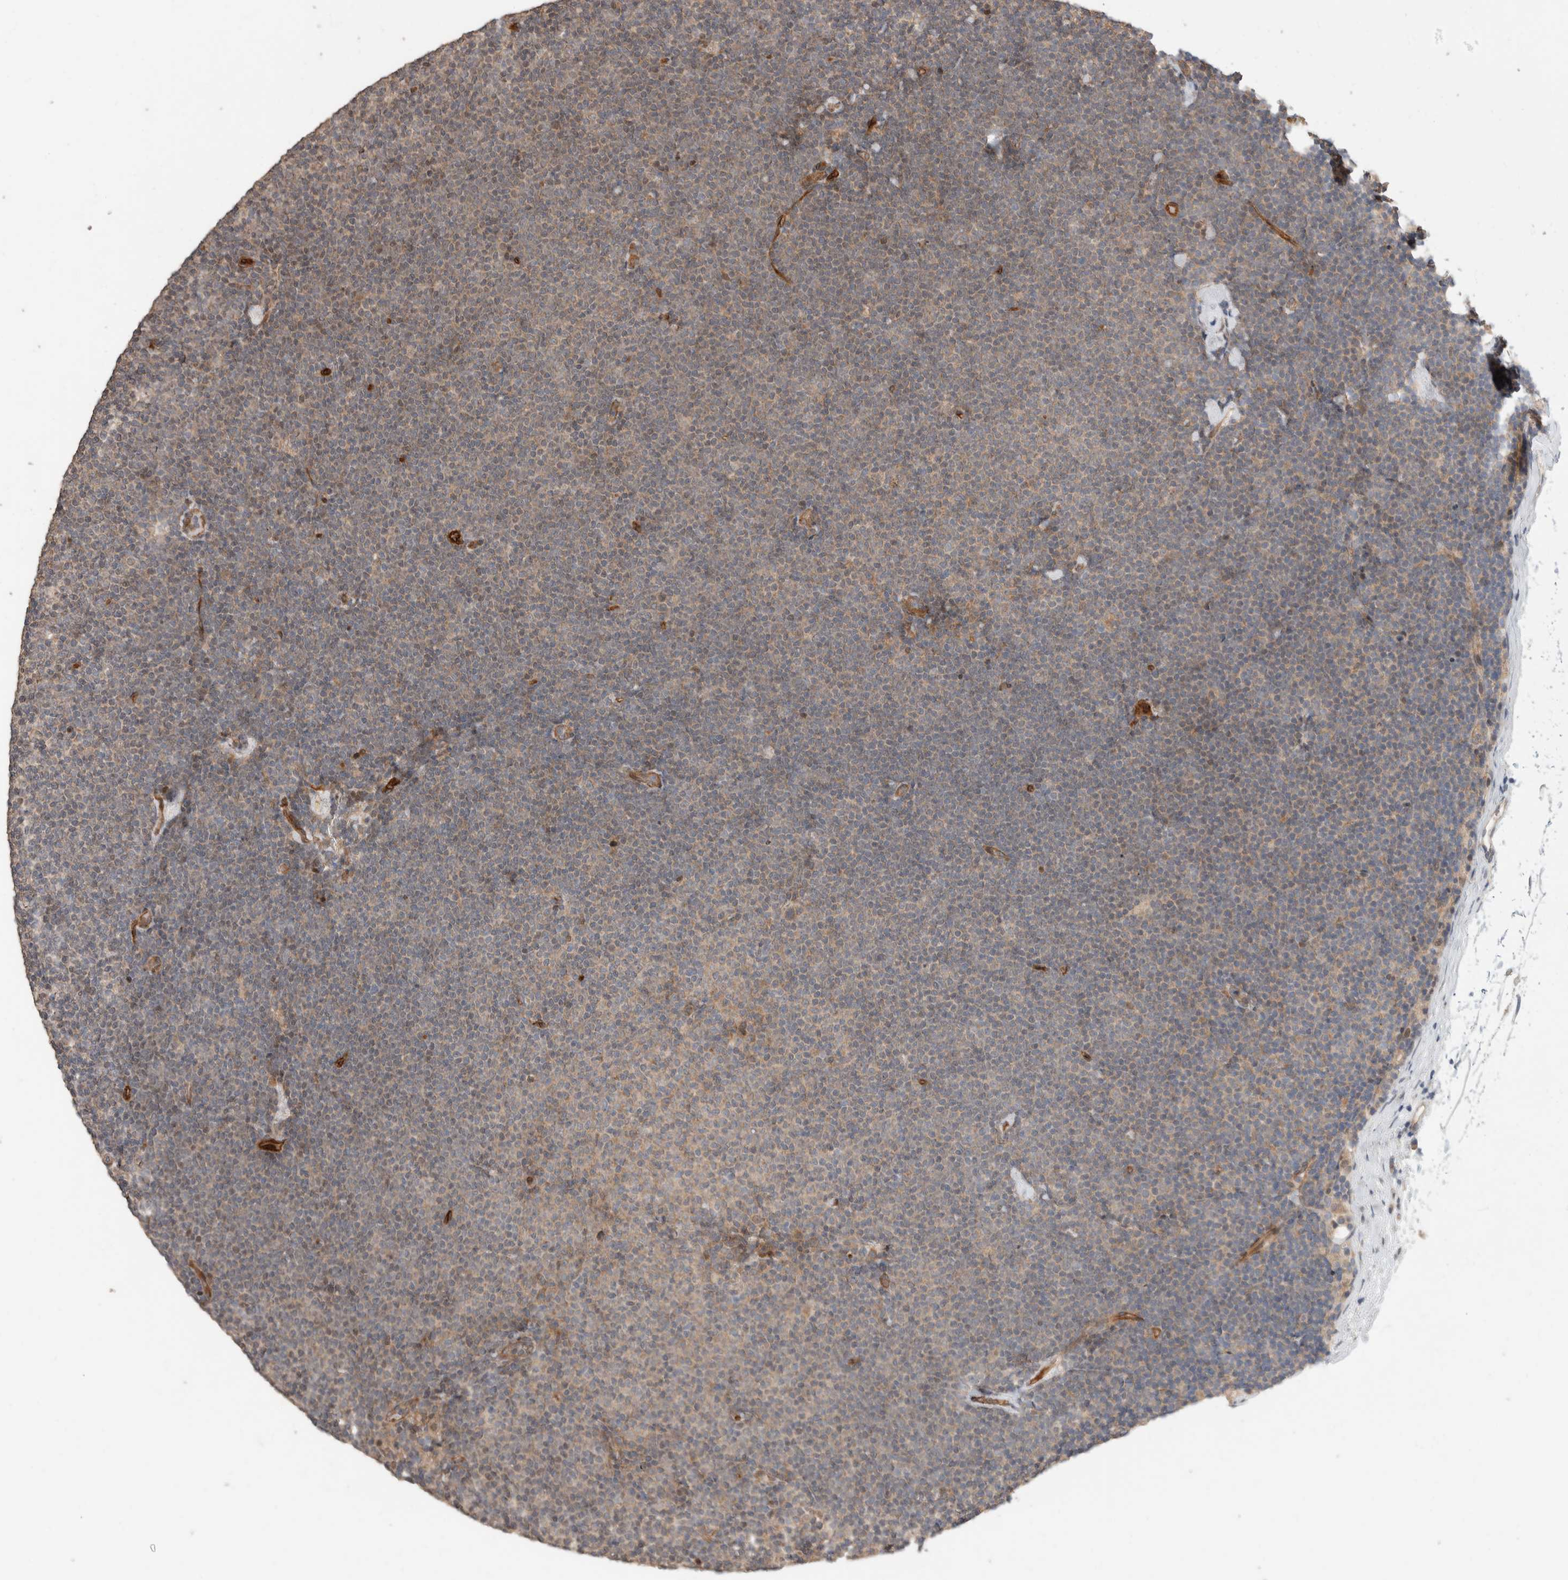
{"staining": {"intensity": "weak", "quantity": "<25%", "location": "cytoplasmic/membranous"}, "tissue": "lymphoma", "cell_type": "Tumor cells", "image_type": "cancer", "snomed": [{"axis": "morphology", "description": "Malignant lymphoma, non-Hodgkin's type, Low grade"}, {"axis": "topography", "description": "Lymph node"}], "caption": "There is no significant staining in tumor cells of lymphoma. (DAB IHC with hematoxylin counter stain).", "gene": "ERC1", "patient": {"sex": "female", "age": 53}}